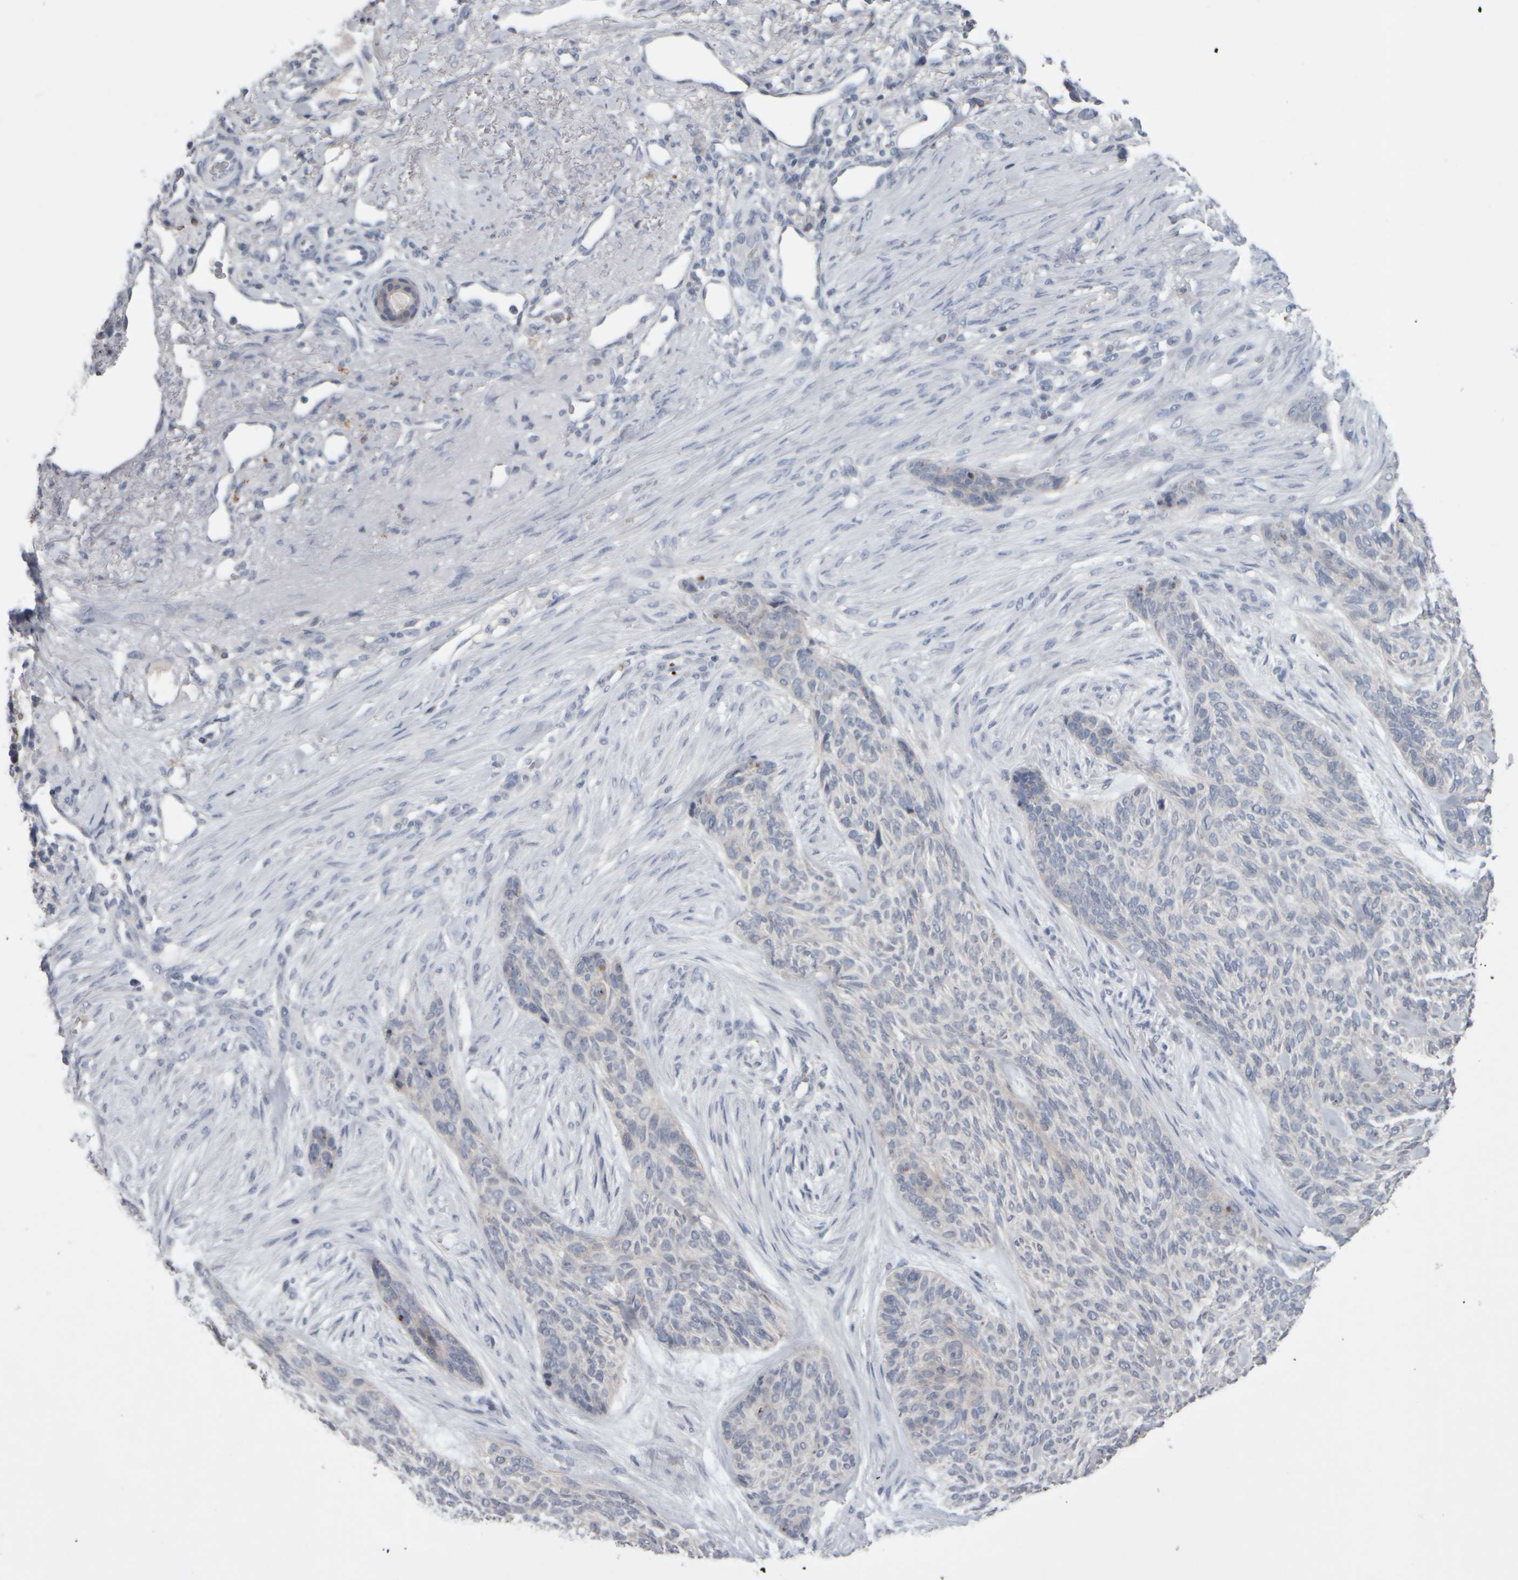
{"staining": {"intensity": "negative", "quantity": "none", "location": "none"}, "tissue": "skin cancer", "cell_type": "Tumor cells", "image_type": "cancer", "snomed": [{"axis": "morphology", "description": "Basal cell carcinoma"}, {"axis": "topography", "description": "Skin"}], "caption": "Photomicrograph shows no protein staining in tumor cells of skin basal cell carcinoma tissue.", "gene": "EPHX2", "patient": {"sex": "male", "age": 55}}